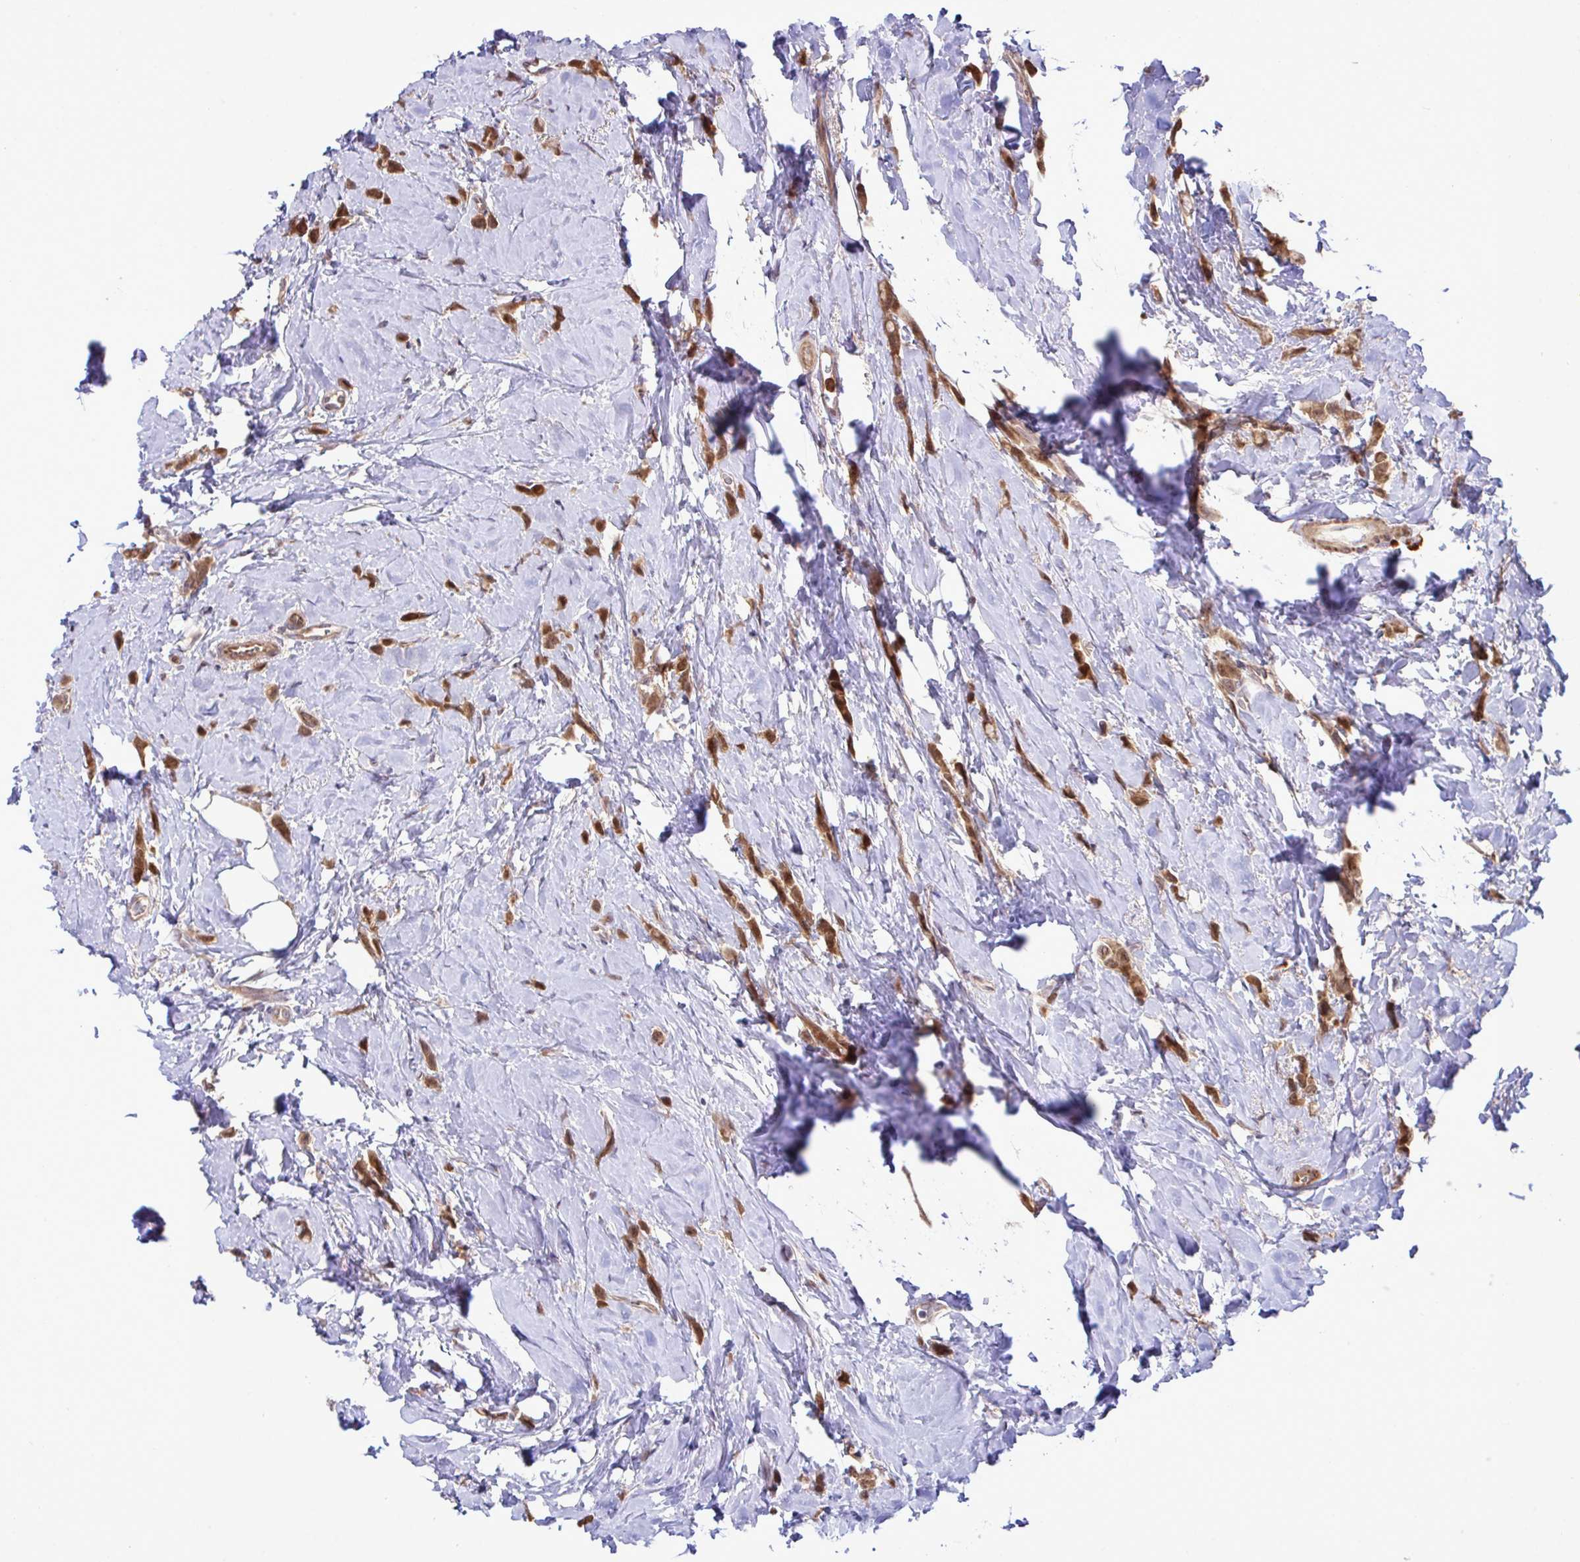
{"staining": {"intensity": "strong", "quantity": ">75%", "location": "cytoplasmic/membranous,nuclear"}, "tissue": "breast cancer", "cell_type": "Tumor cells", "image_type": "cancer", "snomed": [{"axis": "morphology", "description": "Lobular carcinoma"}, {"axis": "topography", "description": "Breast"}], "caption": "Immunohistochemical staining of breast cancer (lobular carcinoma) reveals strong cytoplasmic/membranous and nuclear protein staining in approximately >75% of tumor cells.", "gene": "CMPK1", "patient": {"sex": "female", "age": 66}}